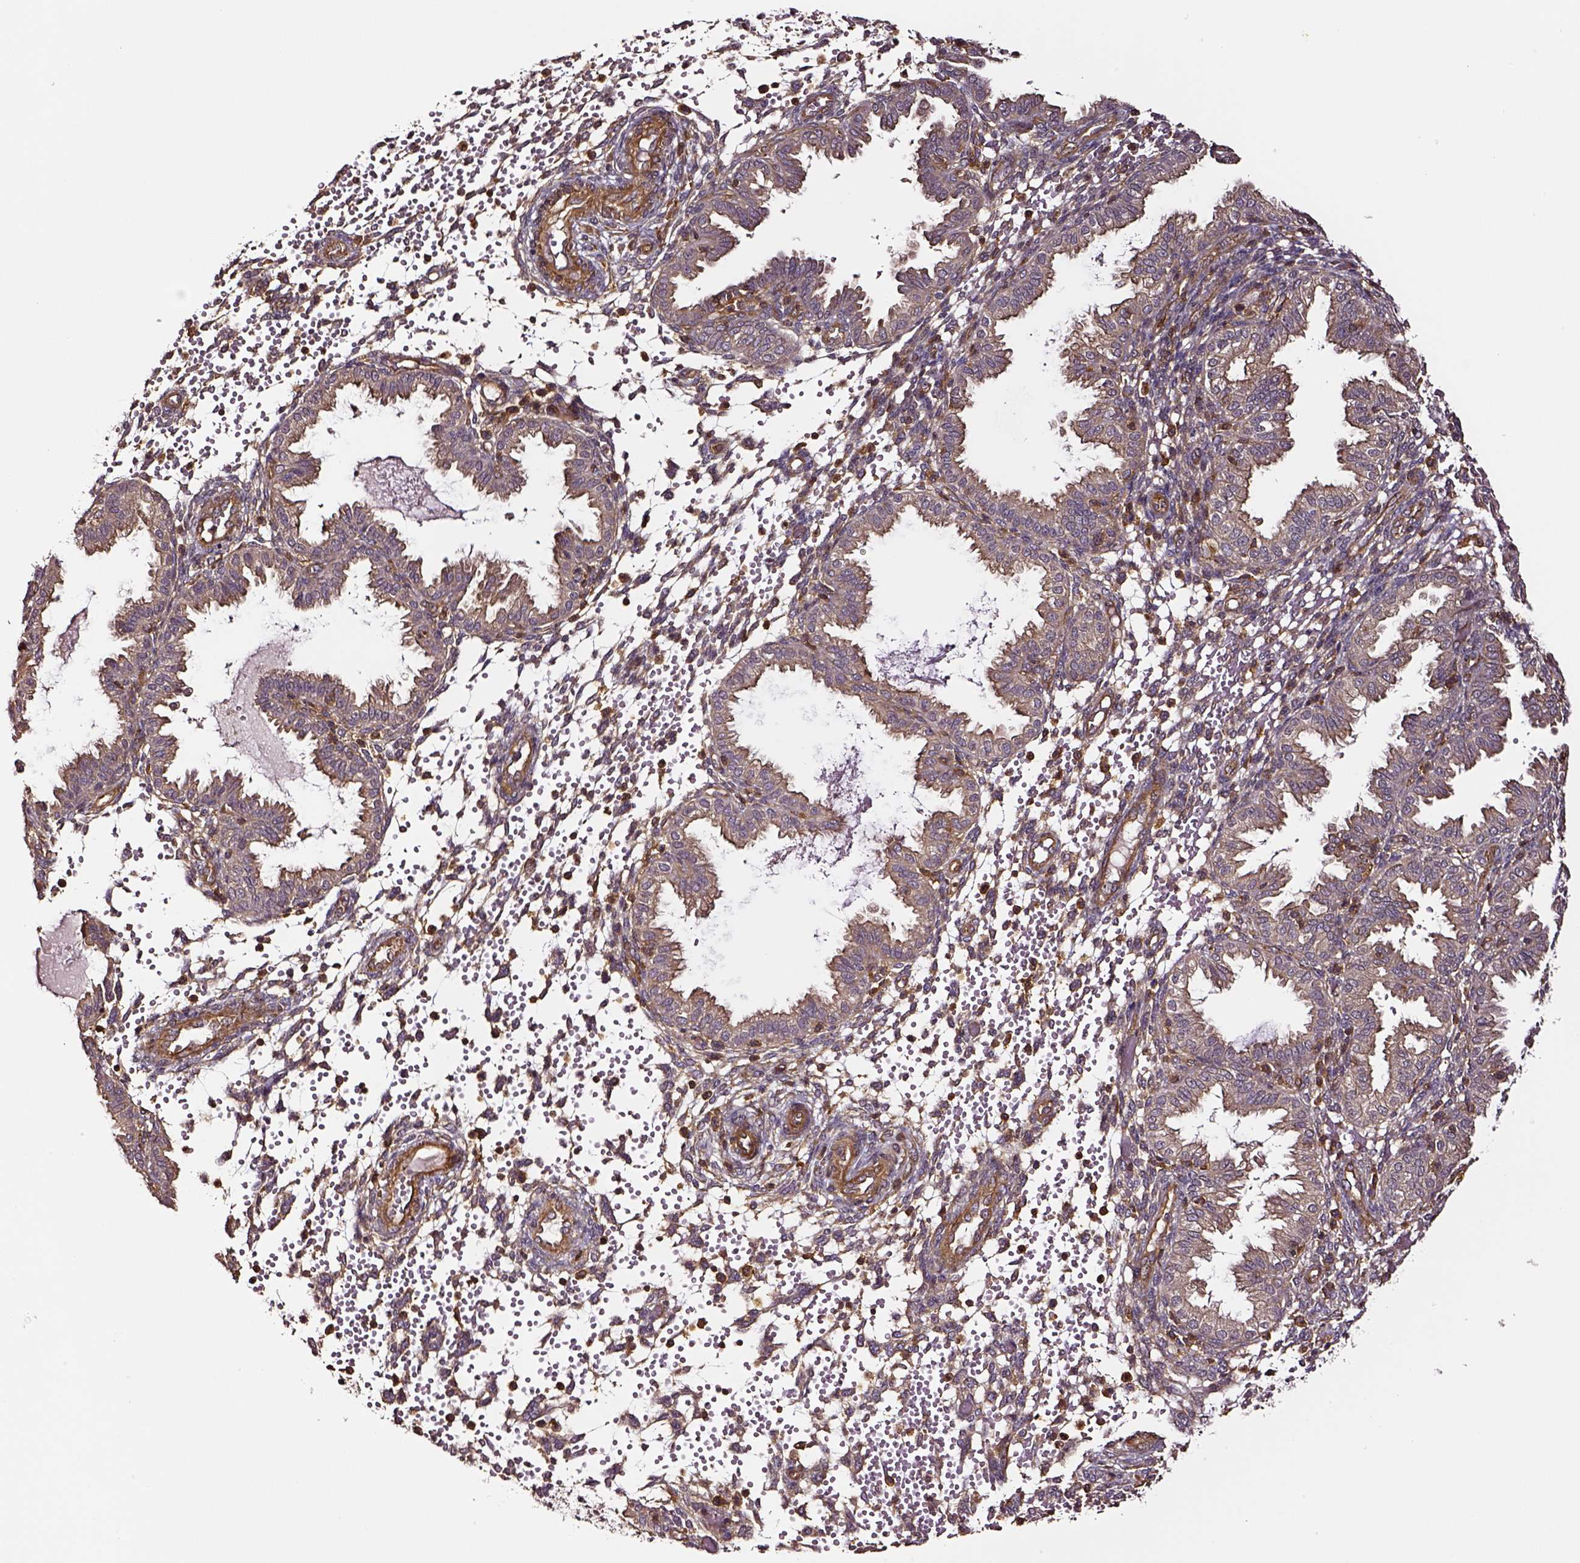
{"staining": {"intensity": "weak", "quantity": ">75%", "location": "cytoplasmic/membranous"}, "tissue": "endometrium", "cell_type": "Cells in endometrial stroma", "image_type": "normal", "snomed": [{"axis": "morphology", "description": "Normal tissue, NOS"}, {"axis": "topography", "description": "Endometrium"}], "caption": "Protein analysis of benign endometrium demonstrates weak cytoplasmic/membranous staining in about >75% of cells in endometrial stroma. The staining was performed using DAB (3,3'-diaminobenzidine) to visualize the protein expression in brown, while the nuclei were stained in blue with hematoxylin (Magnification: 20x).", "gene": "RASSF5", "patient": {"sex": "female", "age": 33}}